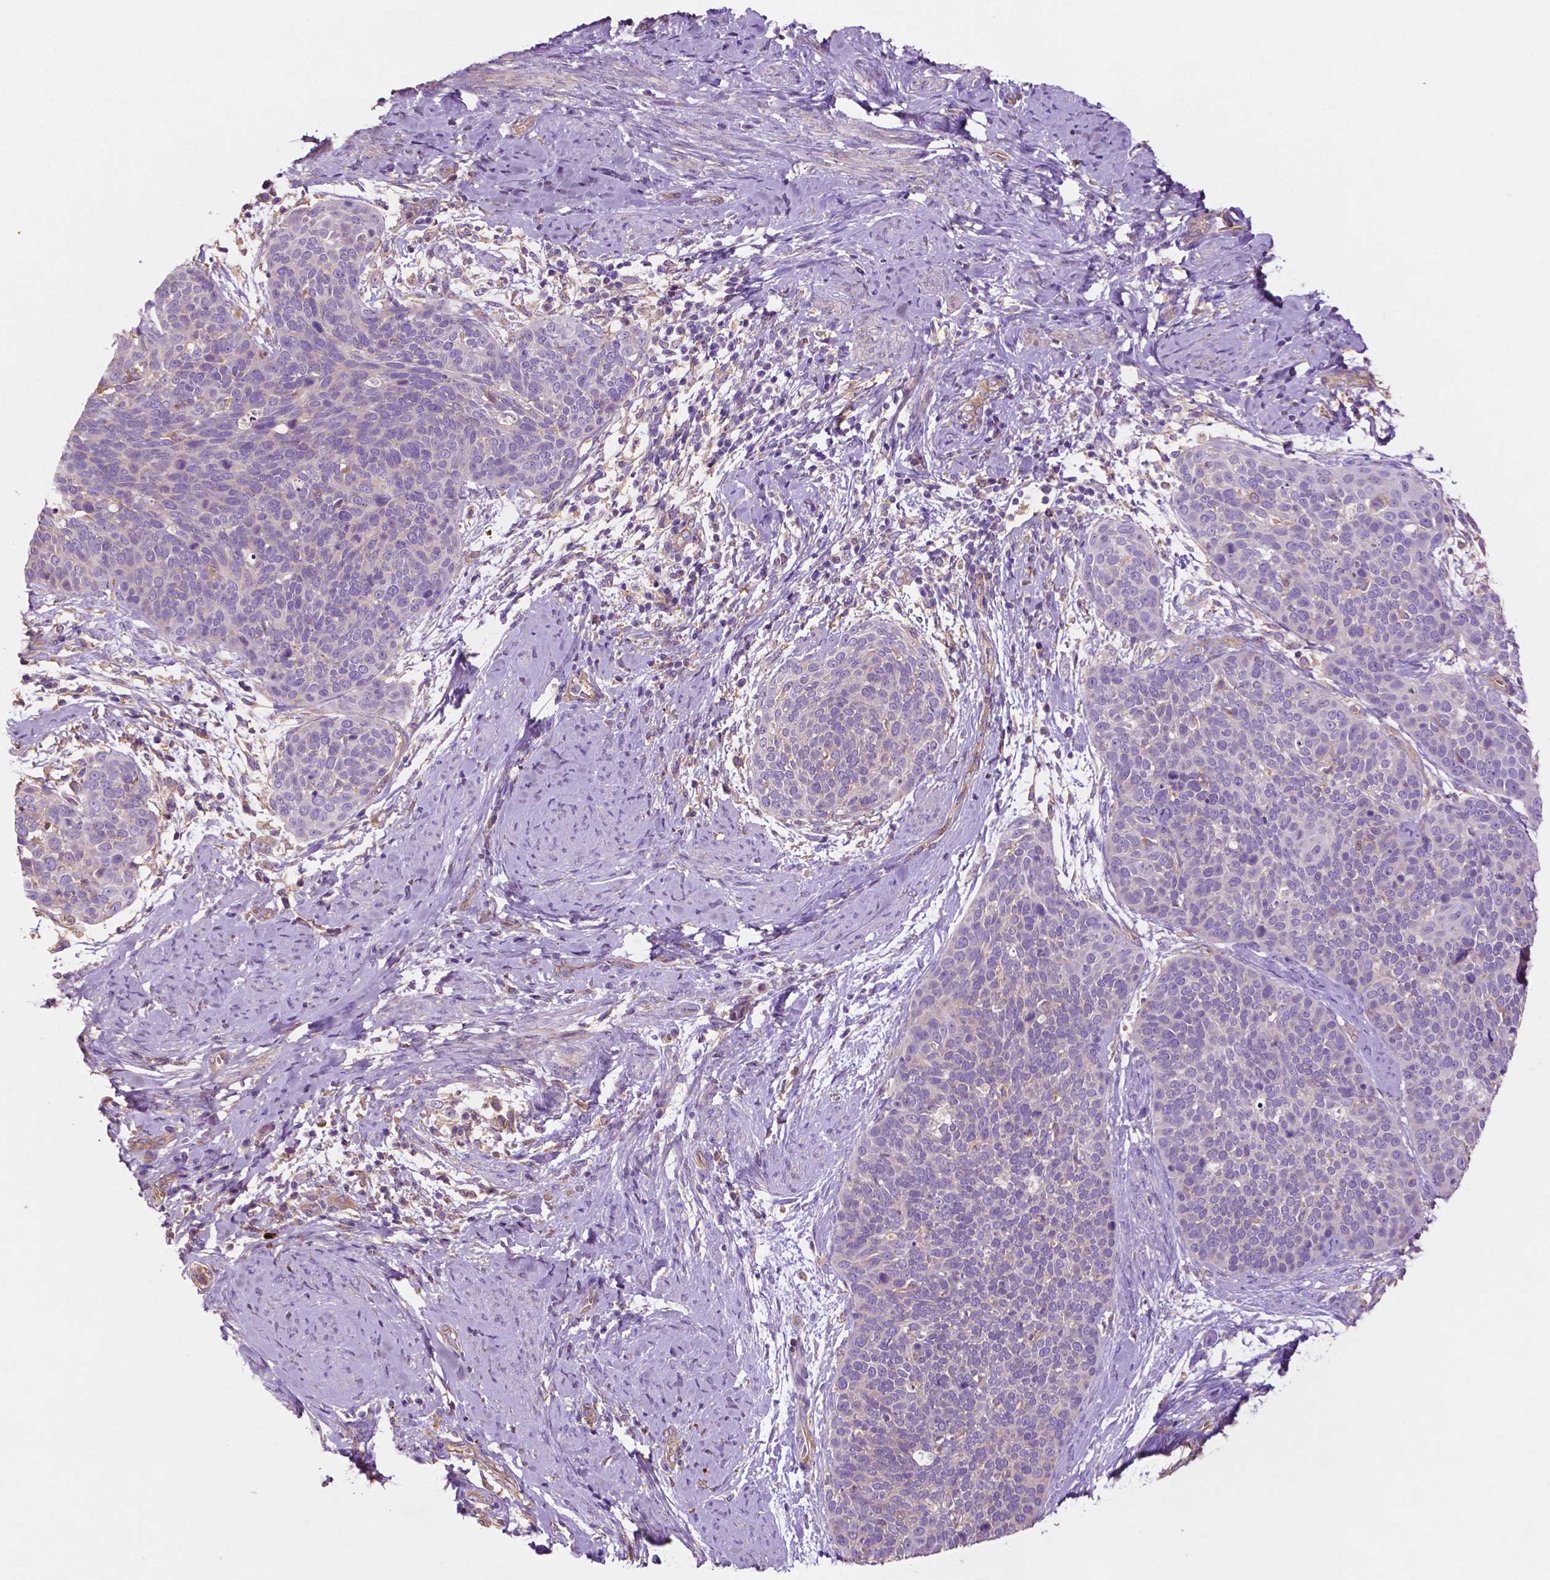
{"staining": {"intensity": "negative", "quantity": "none", "location": "none"}, "tissue": "cervical cancer", "cell_type": "Tumor cells", "image_type": "cancer", "snomed": [{"axis": "morphology", "description": "Squamous cell carcinoma, NOS"}, {"axis": "topography", "description": "Cervix"}], "caption": "This is a micrograph of IHC staining of cervical cancer, which shows no positivity in tumor cells.", "gene": "GDPD5", "patient": {"sex": "female", "age": 69}}